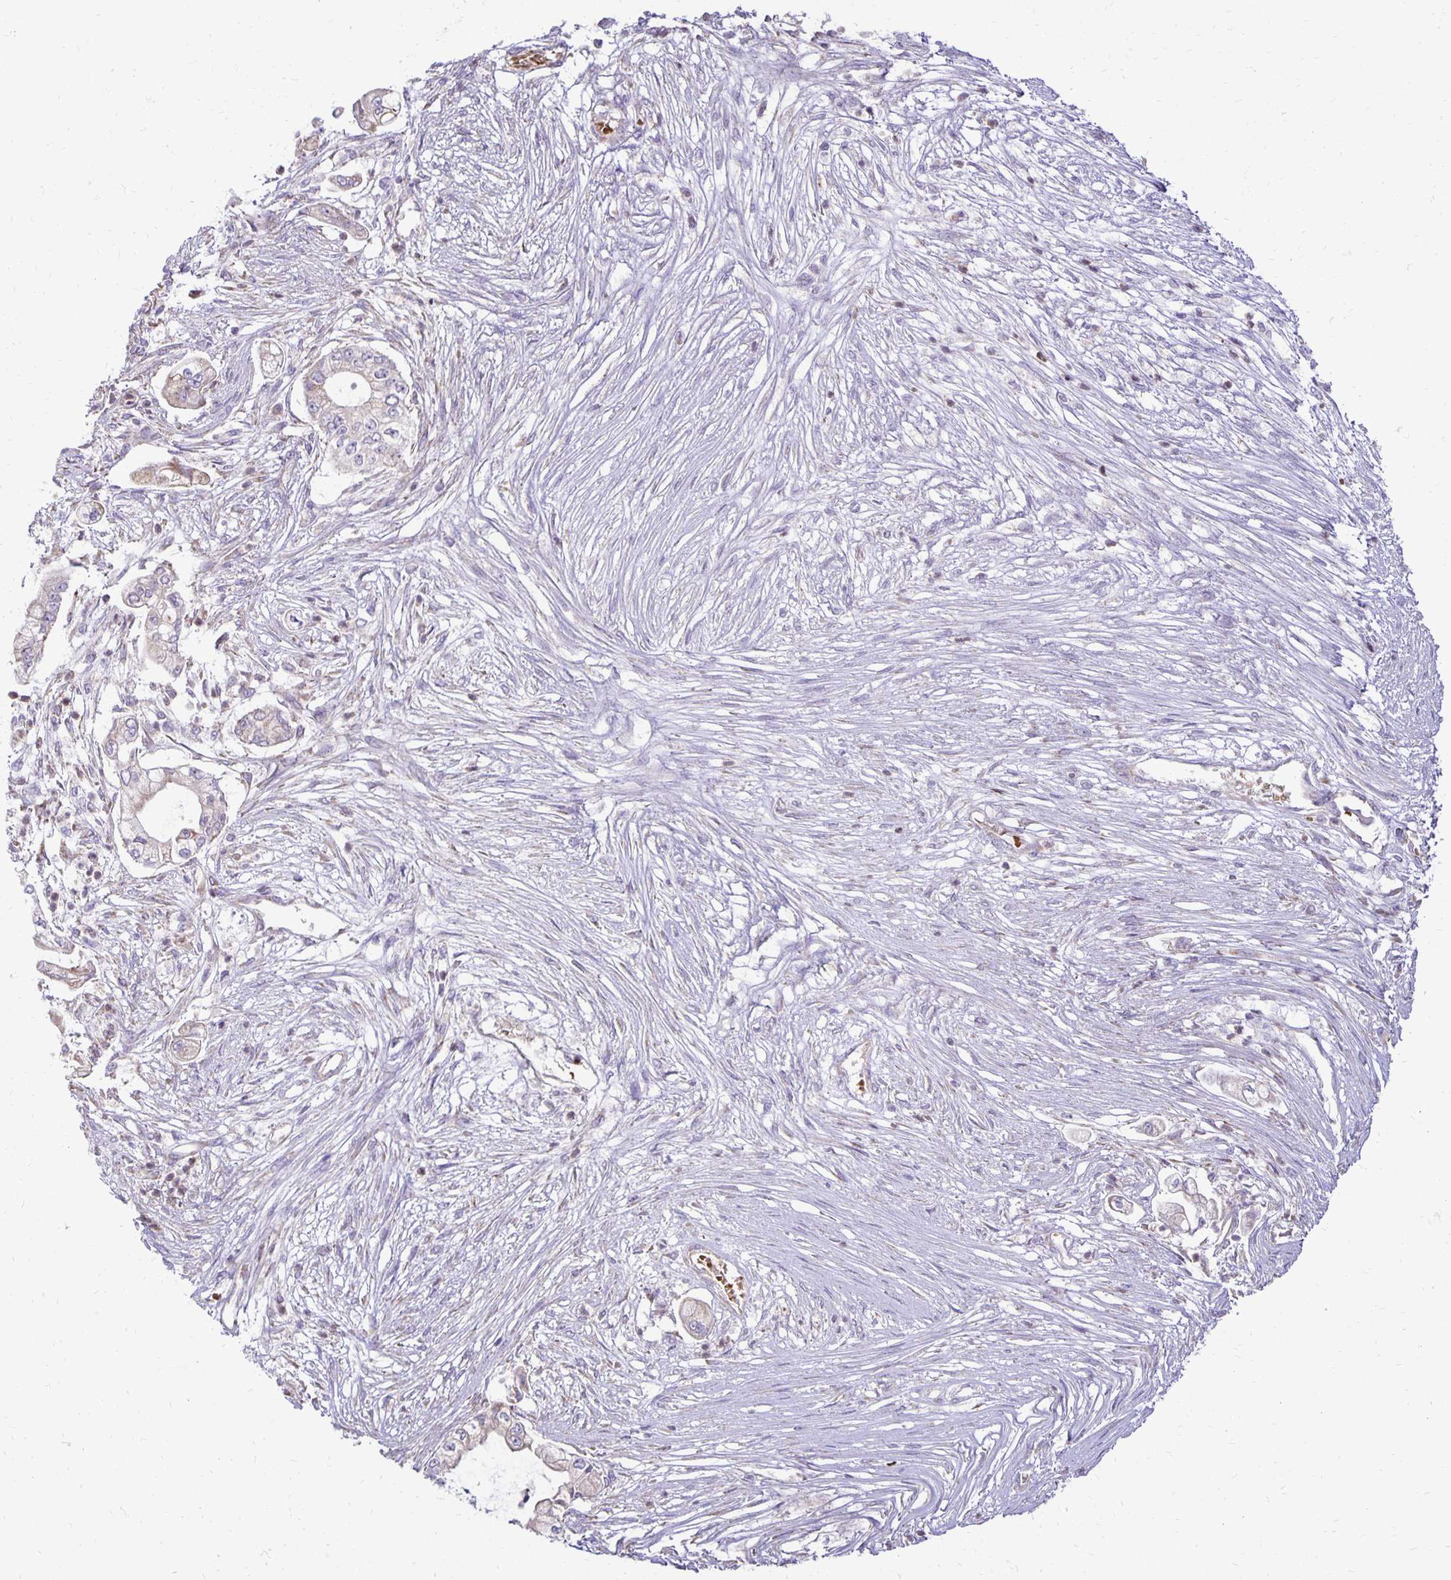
{"staining": {"intensity": "weak", "quantity": "25%-75%", "location": "cytoplasmic/membranous"}, "tissue": "pancreatic cancer", "cell_type": "Tumor cells", "image_type": "cancer", "snomed": [{"axis": "morphology", "description": "Adenocarcinoma, NOS"}, {"axis": "topography", "description": "Pancreas"}], "caption": "Protein expression analysis of pancreatic cancer demonstrates weak cytoplasmic/membranous staining in about 25%-75% of tumor cells.", "gene": "FN3K", "patient": {"sex": "female", "age": 69}}